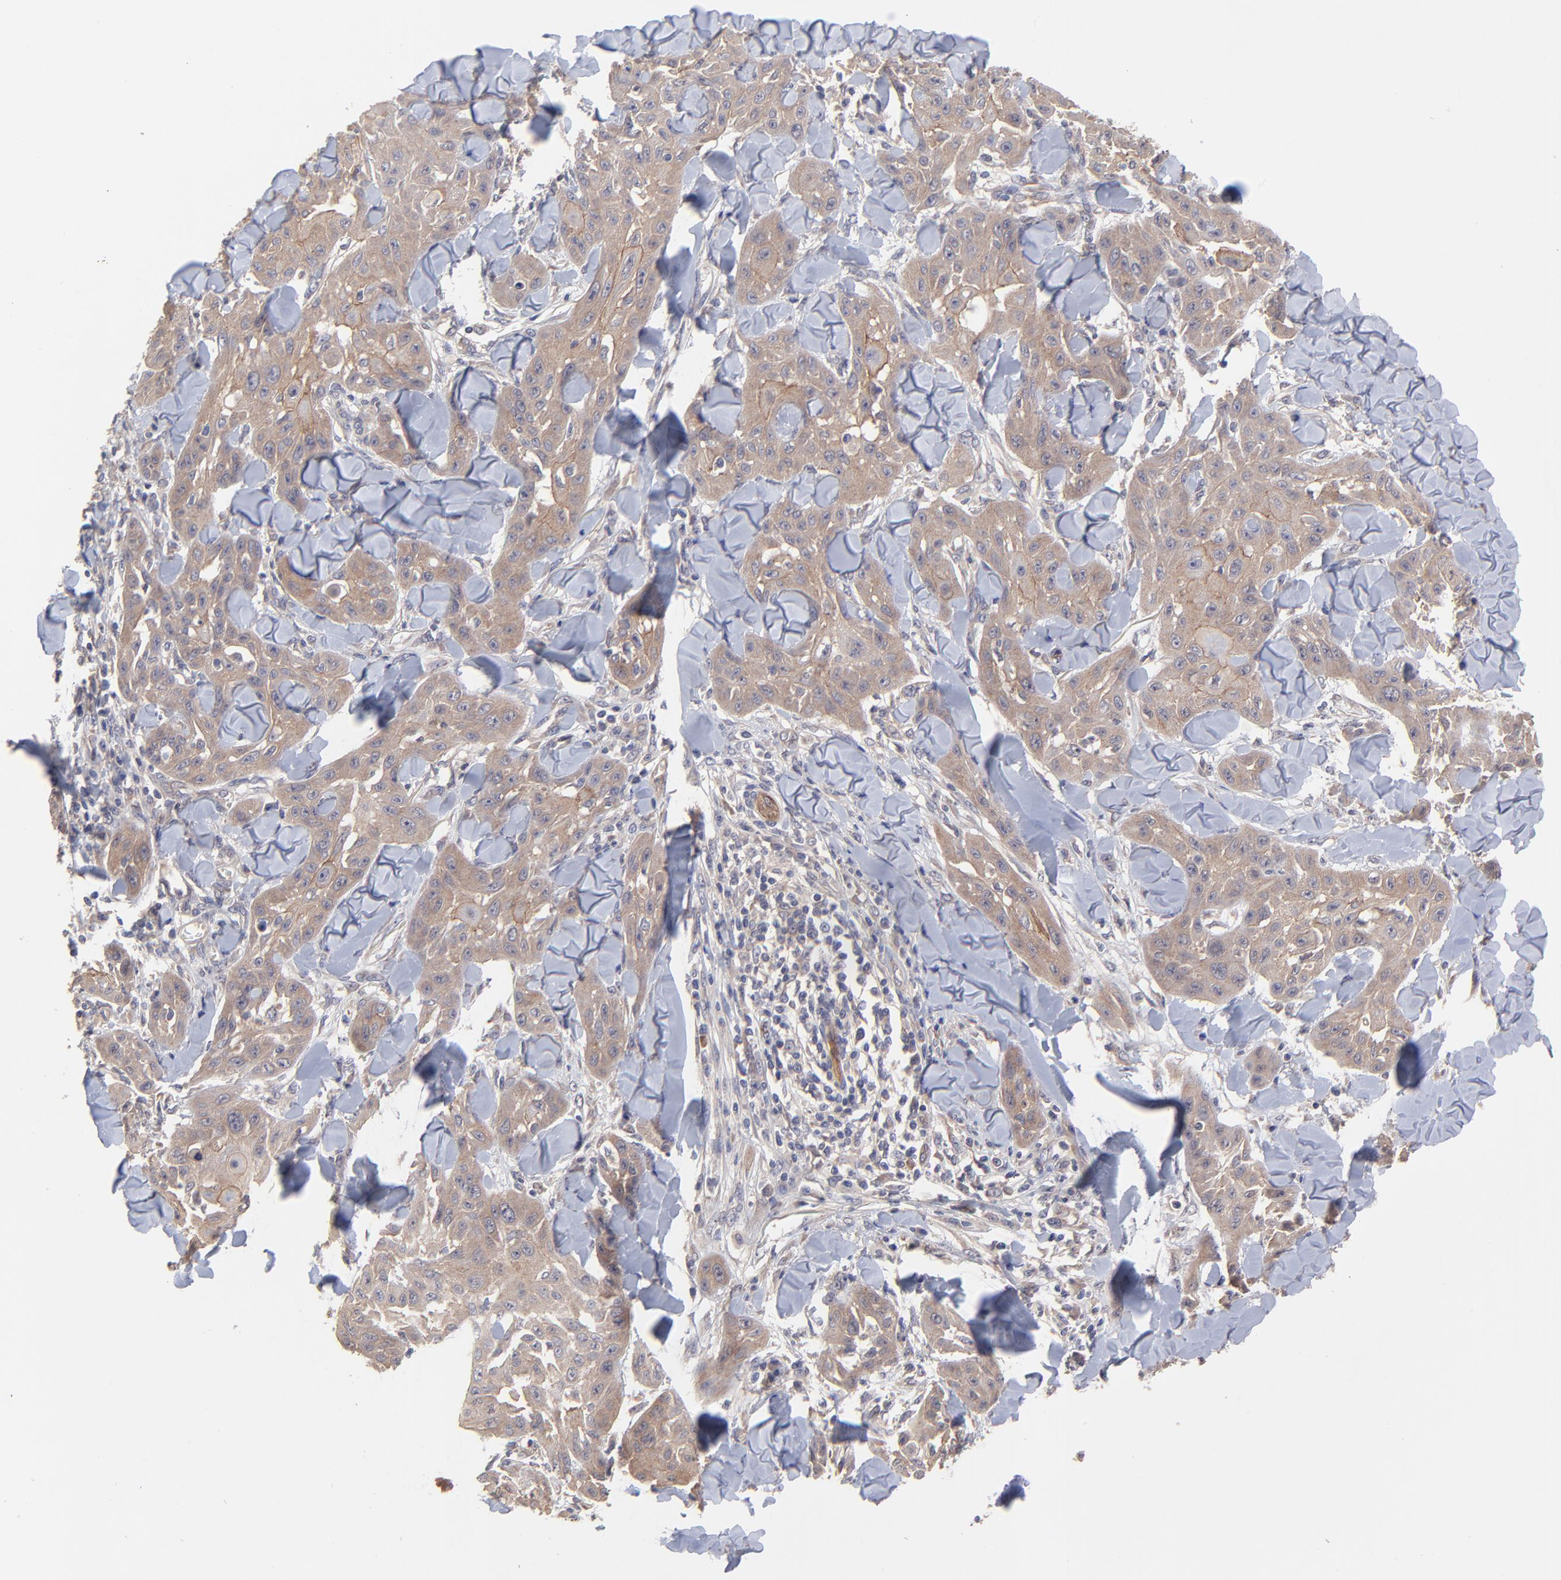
{"staining": {"intensity": "moderate", "quantity": ">75%", "location": "cytoplasmic/membranous"}, "tissue": "skin cancer", "cell_type": "Tumor cells", "image_type": "cancer", "snomed": [{"axis": "morphology", "description": "Squamous cell carcinoma, NOS"}, {"axis": "topography", "description": "Skin"}], "caption": "Moderate cytoplasmic/membranous positivity is identified in about >75% of tumor cells in squamous cell carcinoma (skin).", "gene": "ZNF780B", "patient": {"sex": "male", "age": 24}}